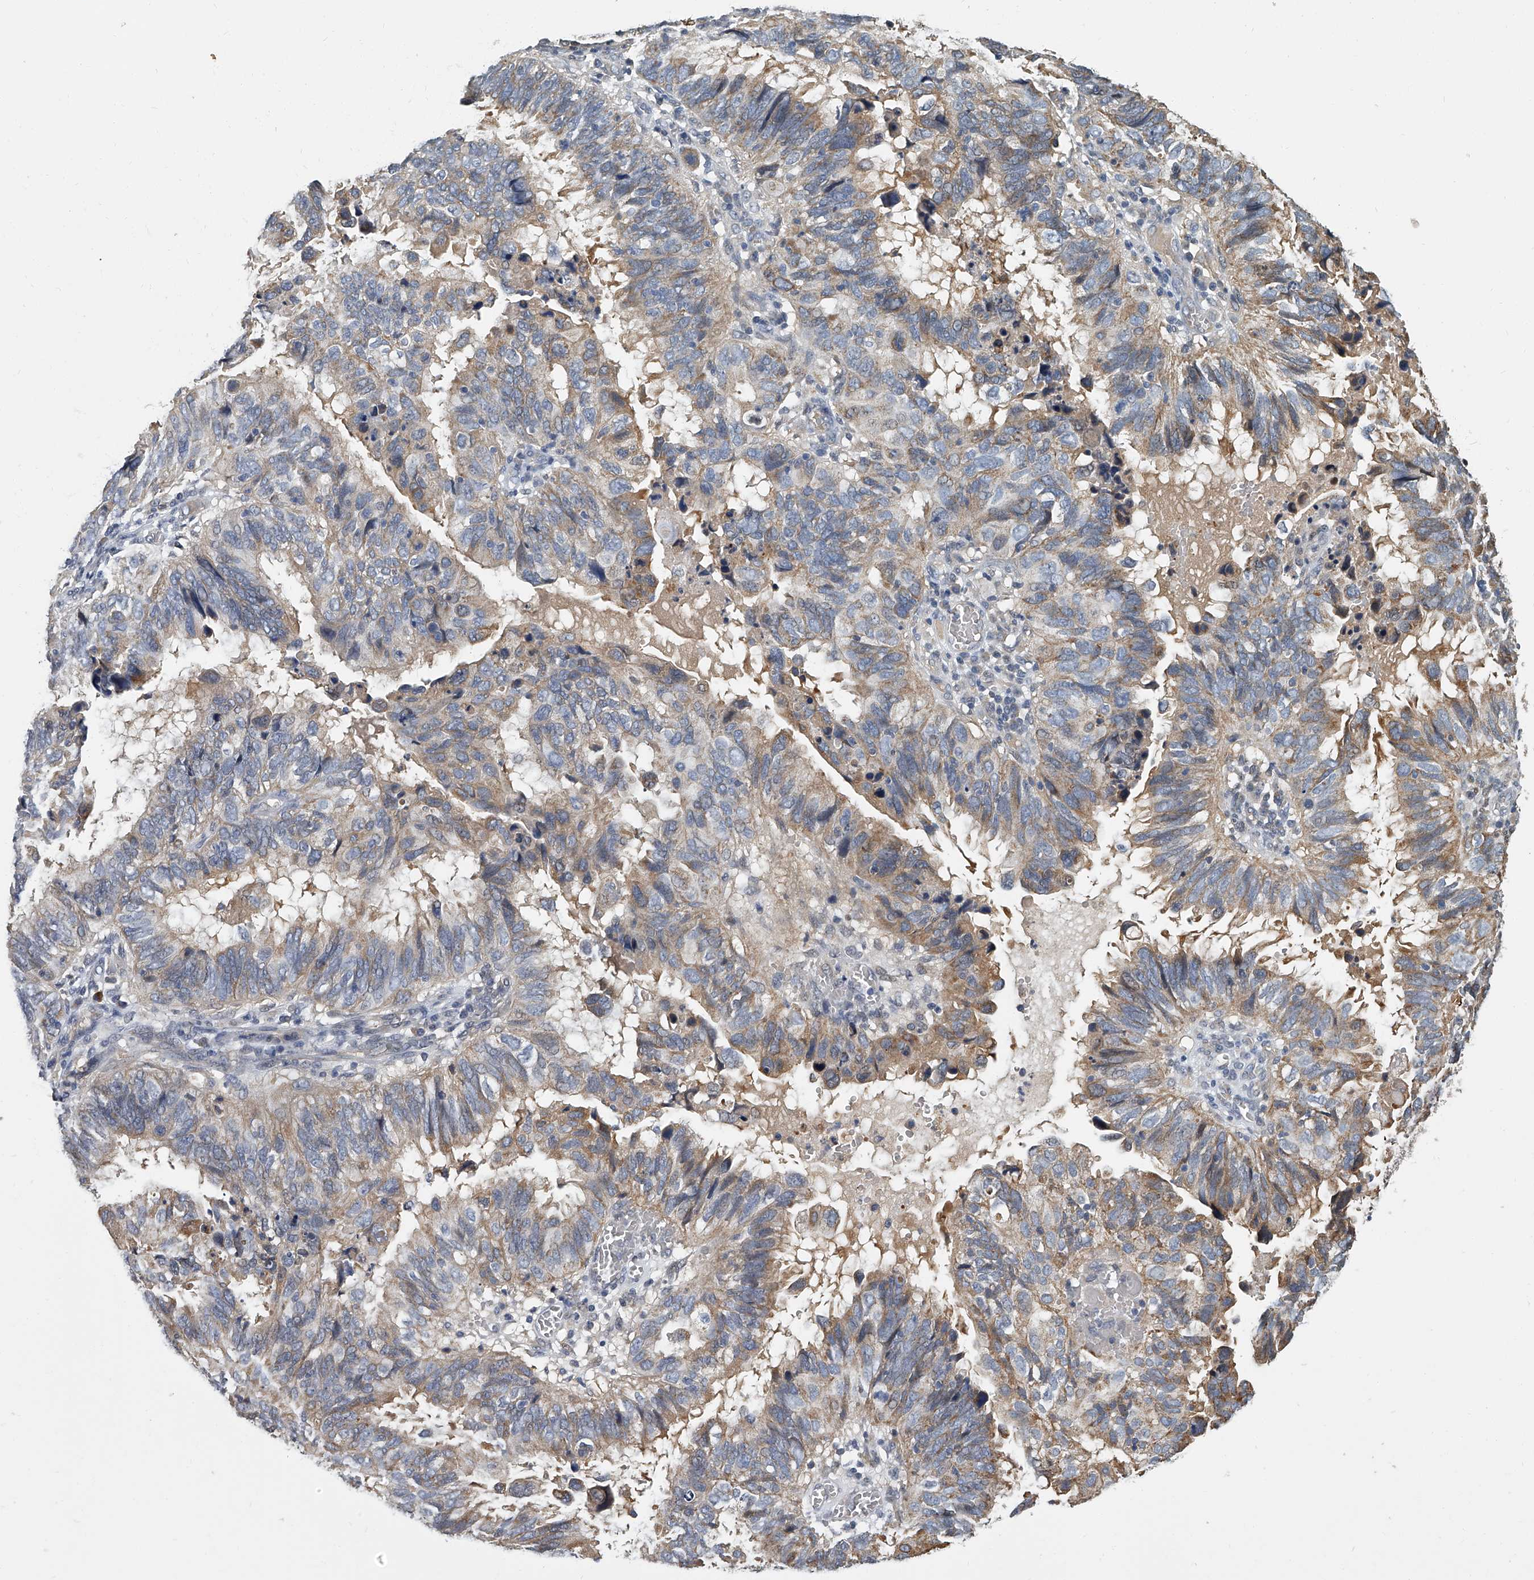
{"staining": {"intensity": "moderate", "quantity": "<25%", "location": "cytoplasmic/membranous"}, "tissue": "endometrial cancer", "cell_type": "Tumor cells", "image_type": "cancer", "snomed": [{"axis": "morphology", "description": "Adenocarcinoma, NOS"}, {"axis": "topography", "description": "Uterus"}], "caption": "Protein analysis of endometrial cancer (adenocarcinoma) tissue reveals moderate cytoplasmic/membranous expression in about <25% of tumor cells.", "gene": "CD200", "patient": {"sex": "female", "age": 77}}